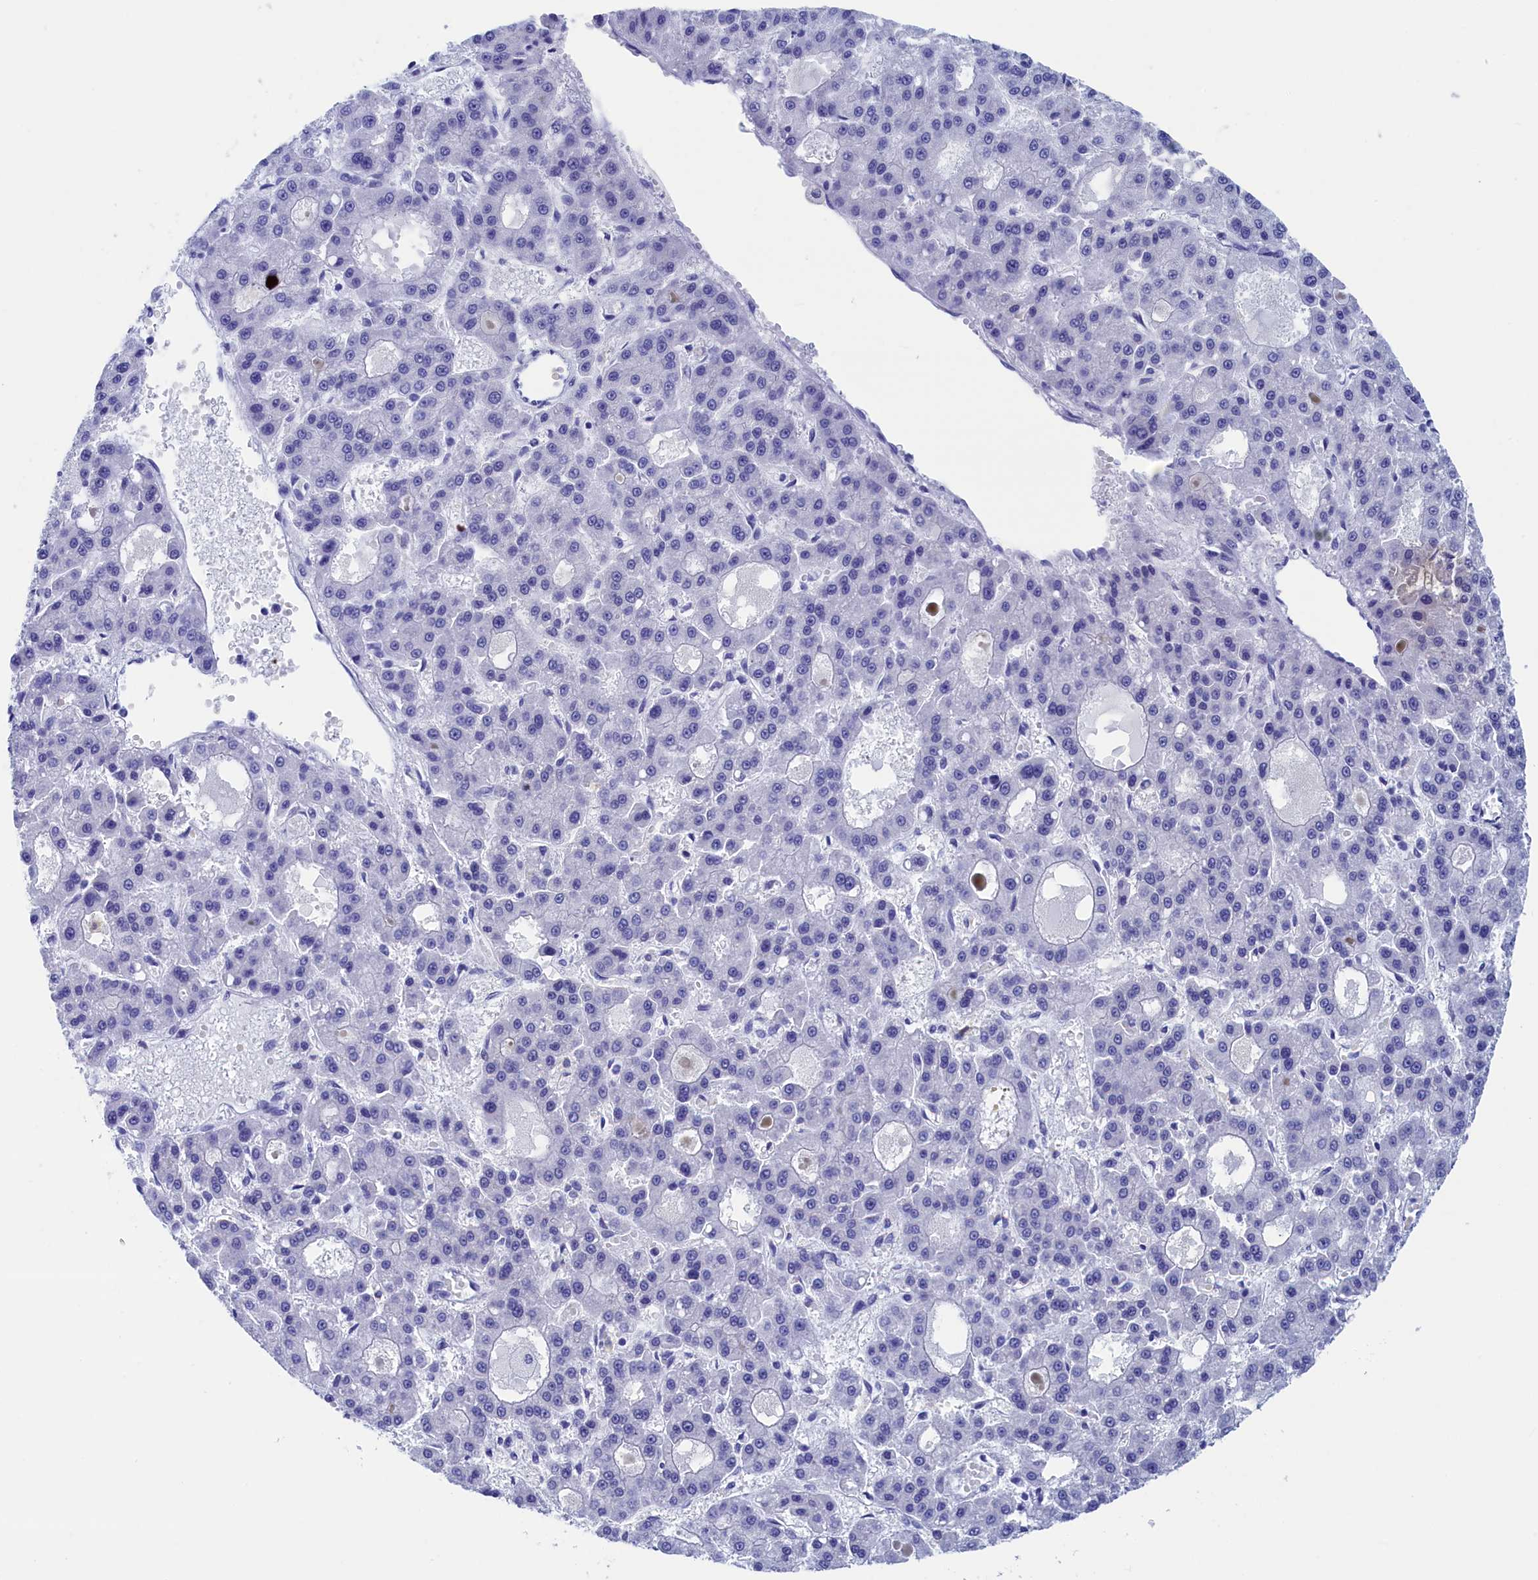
{"staining": {"intensity": "negative", "quantity": "none", "location": "none"}, "tissue": "liver cancer", "cell_type": "Tumor cells", "image_type": "cancer", "snomed": [{"axis": "morphology", "description": "Carcinoma, Hepatocellular, NOS"}, {"axis": "topography", "description": "Liver"}], "caption": "Immunohistochemistry image of human liver hepatocellular carcinoma stained for a protein (brown), which exhibits no staining in tumor cells.", "gene": "WDR83", "patient": {"sex": "male", "age": 70}}